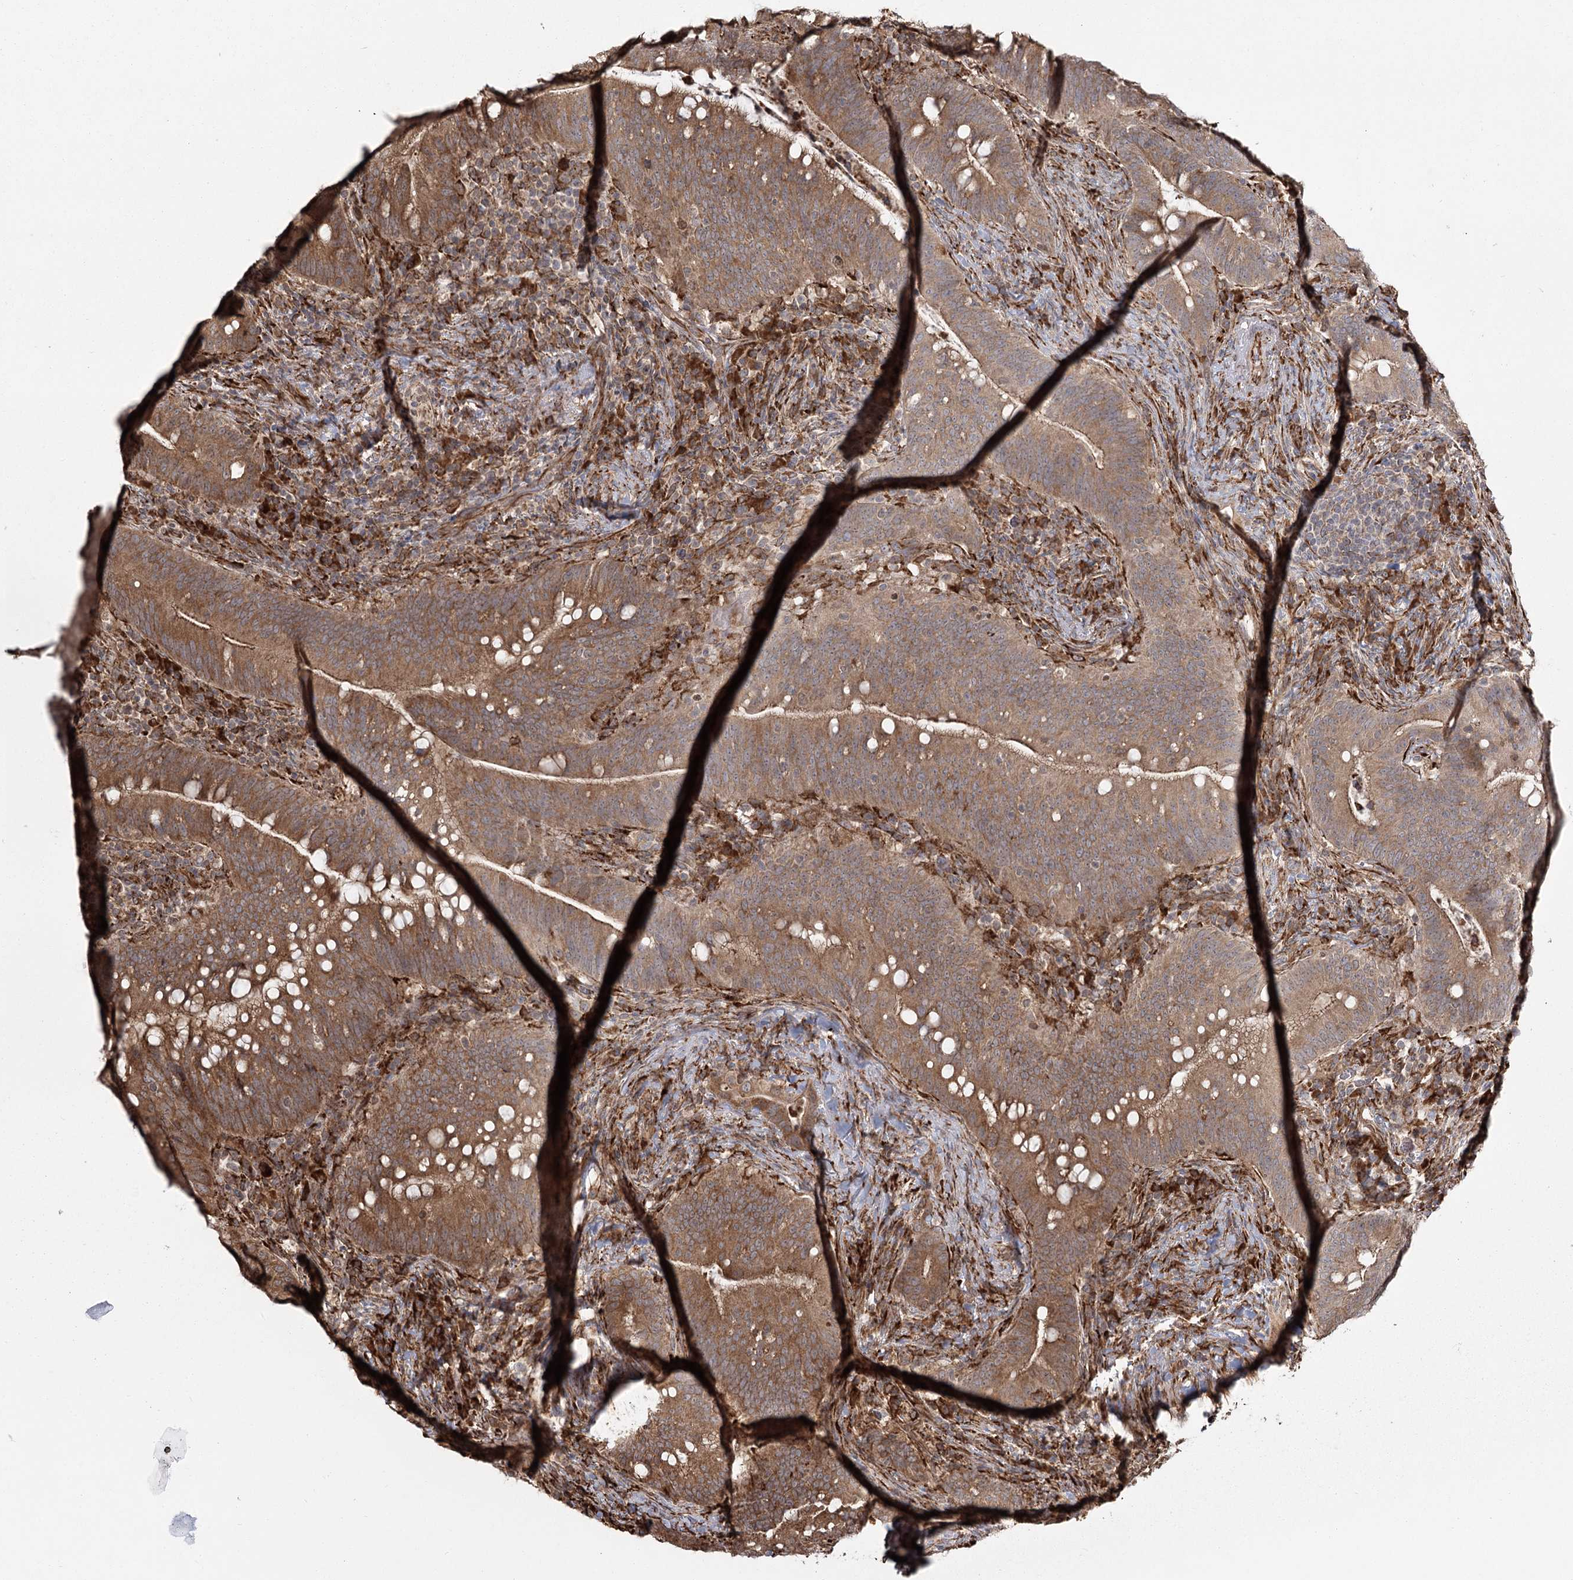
{"staining": {"intensity": "moderate", "quantity": ">75%", "location": "cytoplasmic/membranous"}, "tissue": "colorectal cancer", "cell_type": "Tumor cells", "image_type": "cancer", "snomed": [{"axis": "morphology", "description": "Adenocarcinoma, NOS"}, {"axis": "topography", "description": "Colon"}], "caption": "About >75% of tumor cells in human colorectal cancer (adenocarcinoma) reveal moderate cytoplasmic/membranous protein expression as visualized by brown immunohistochemical staining.", "gene": "FAM13A", "patient": {"sex": "female", "age": 66}}